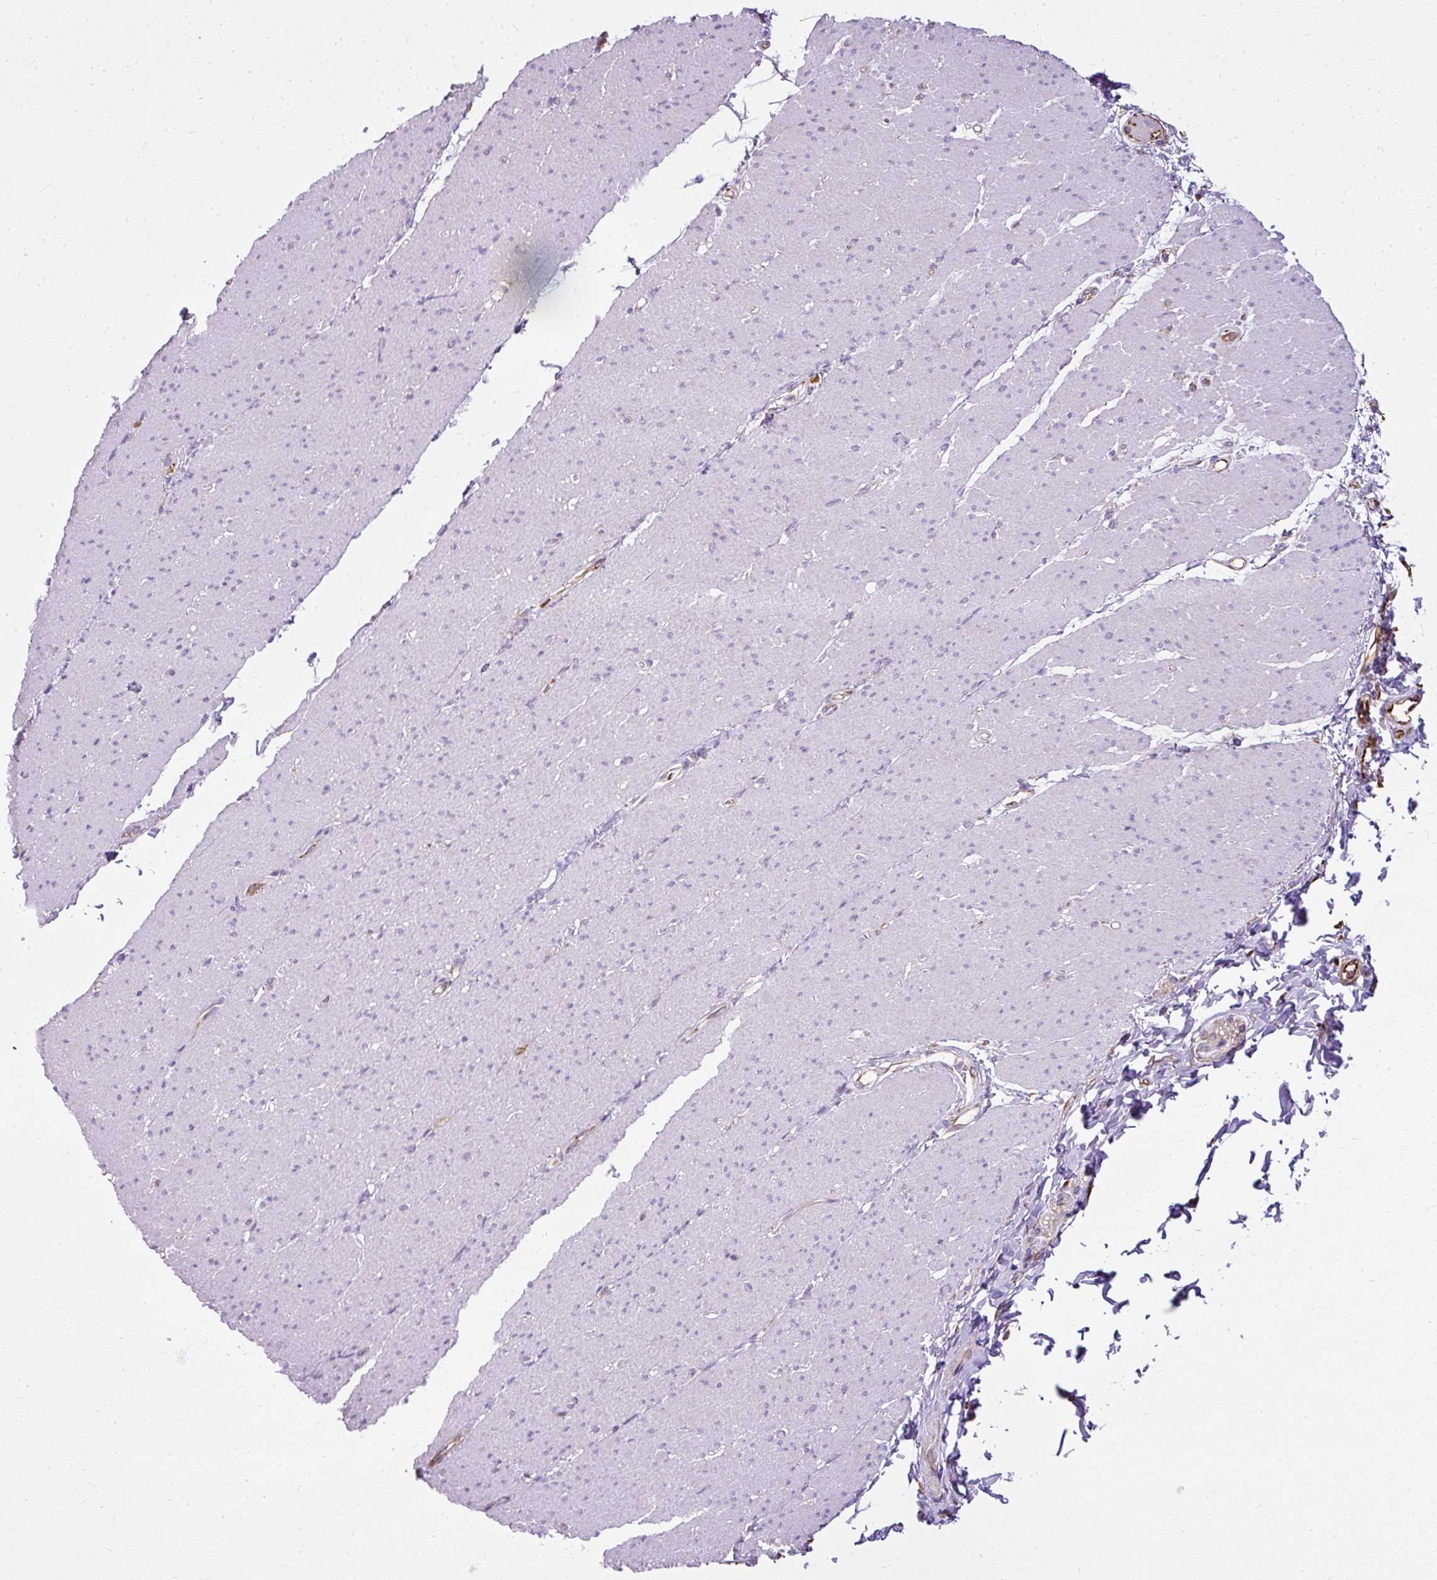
{"staining": {"intensity": "negative", "quantity": "none", "location": "none"}, "tissue": "smooth muscle", "cell_type": "Smooth muscle cells", "image_type": "normal", "snomed": [{"axis": "morphology", "description": "Normal tissue, NOS"}, {"axis": "topography", "description": "Smooth muscle"}, {"axis": "topography", "description": "Rectum"}], "caption": "Immunohistochemistry micrograph of benign smooth muscle stained for a protein (brown), which shows no positivity in smooth muscle cells. (DAB (3,3'-diaminobenzidine) immunohistochemistry with hematoxylin counter stain).", "gene": "PLS1", "patient": {"sex": "male", "age": 53}}